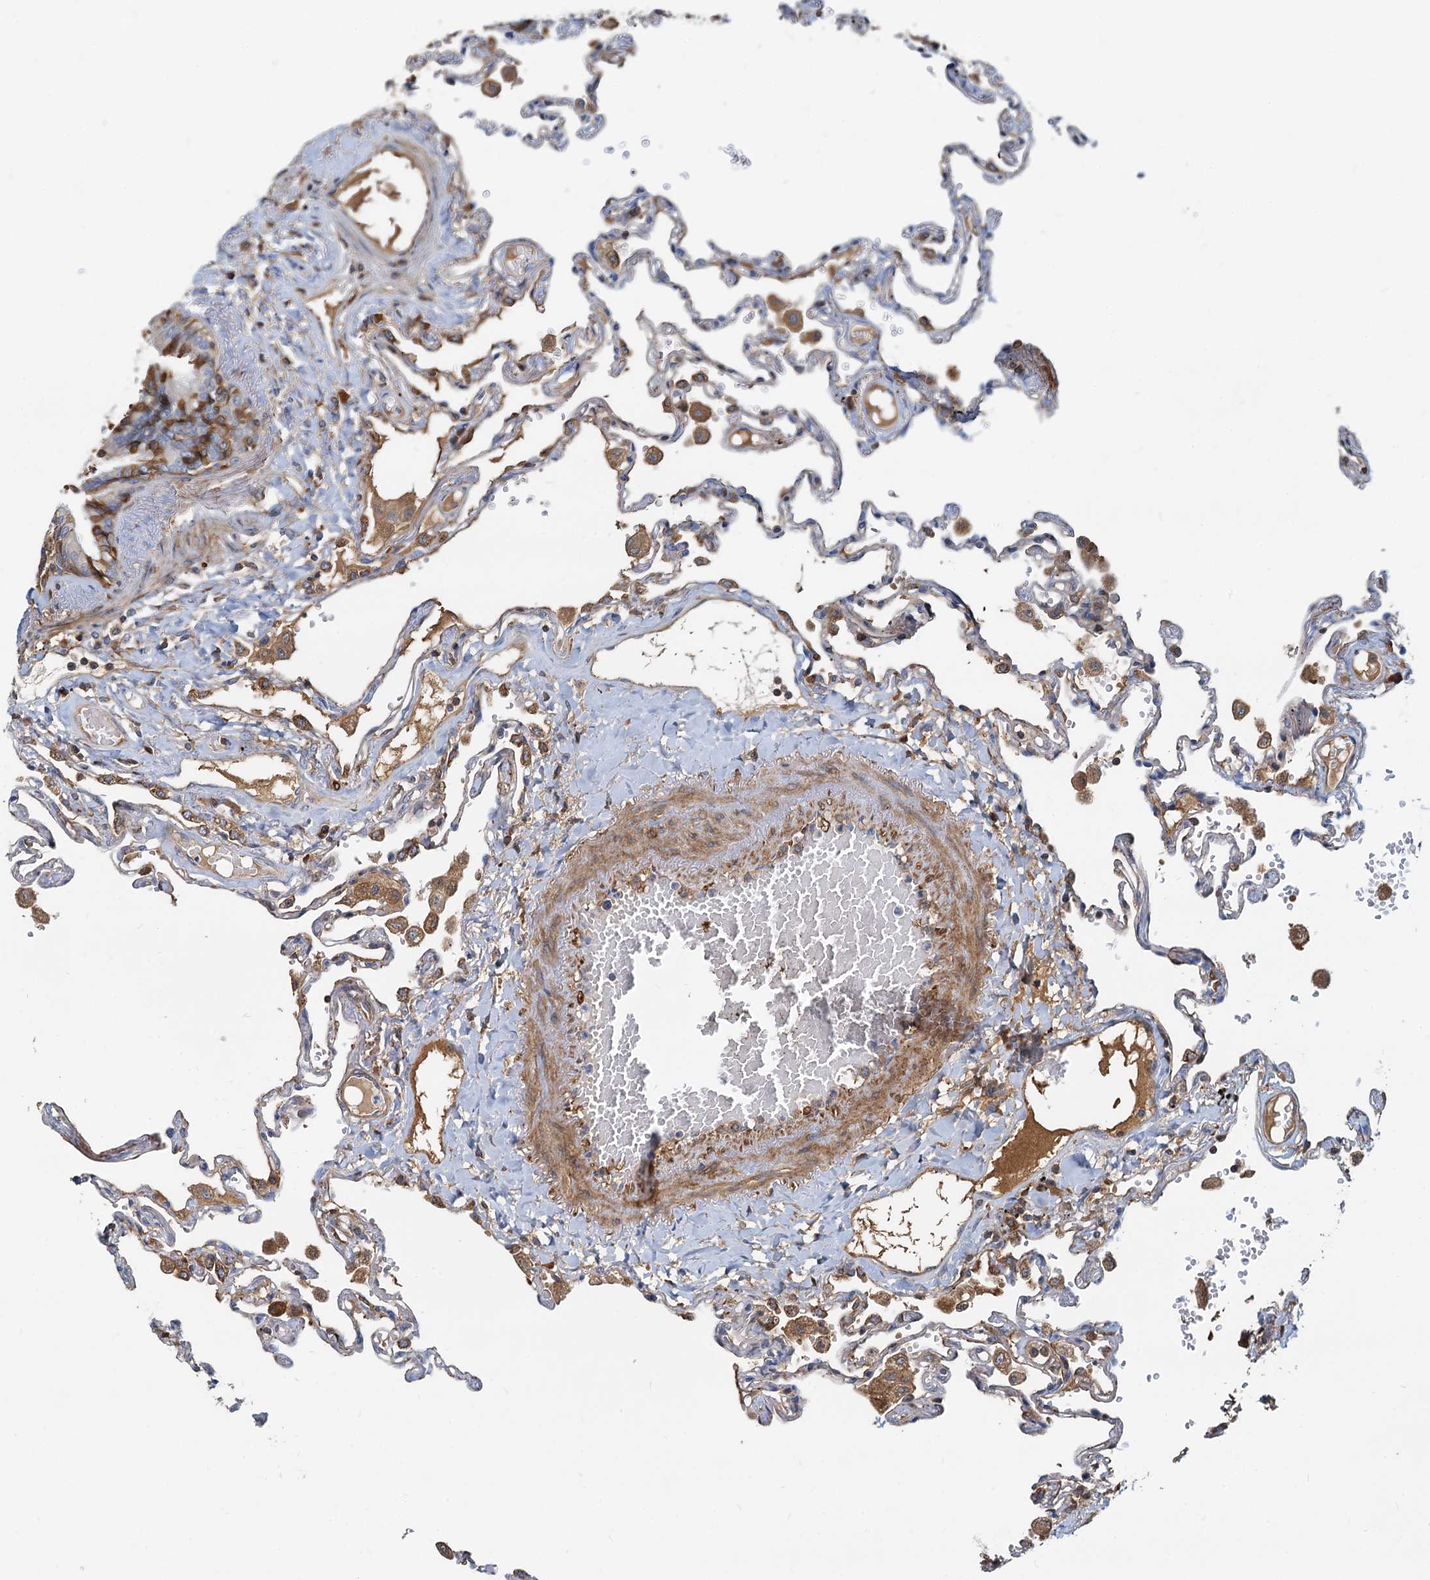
{"staining": {"intensity": "moderate", "quantity": "<25%", "location": "cytoplasmic/membranous"}, "tissue": "lung", "cell_type": "Alveolar cells", "image_type": "normal", "snomed": [{"axis": "morphology", "description": "Normal tissue, NOS"}, {"axis": "topography", "description": "Lung"}], "caption": "Immunohistochemistry image of normal lung stained for a protein (brown), which reveals low levels of moderate cytoplasmic/membranous staining in about <25% of alveolar cells.", "gene": "LNX2", "patient": {"sex": "female", "age": 67}}